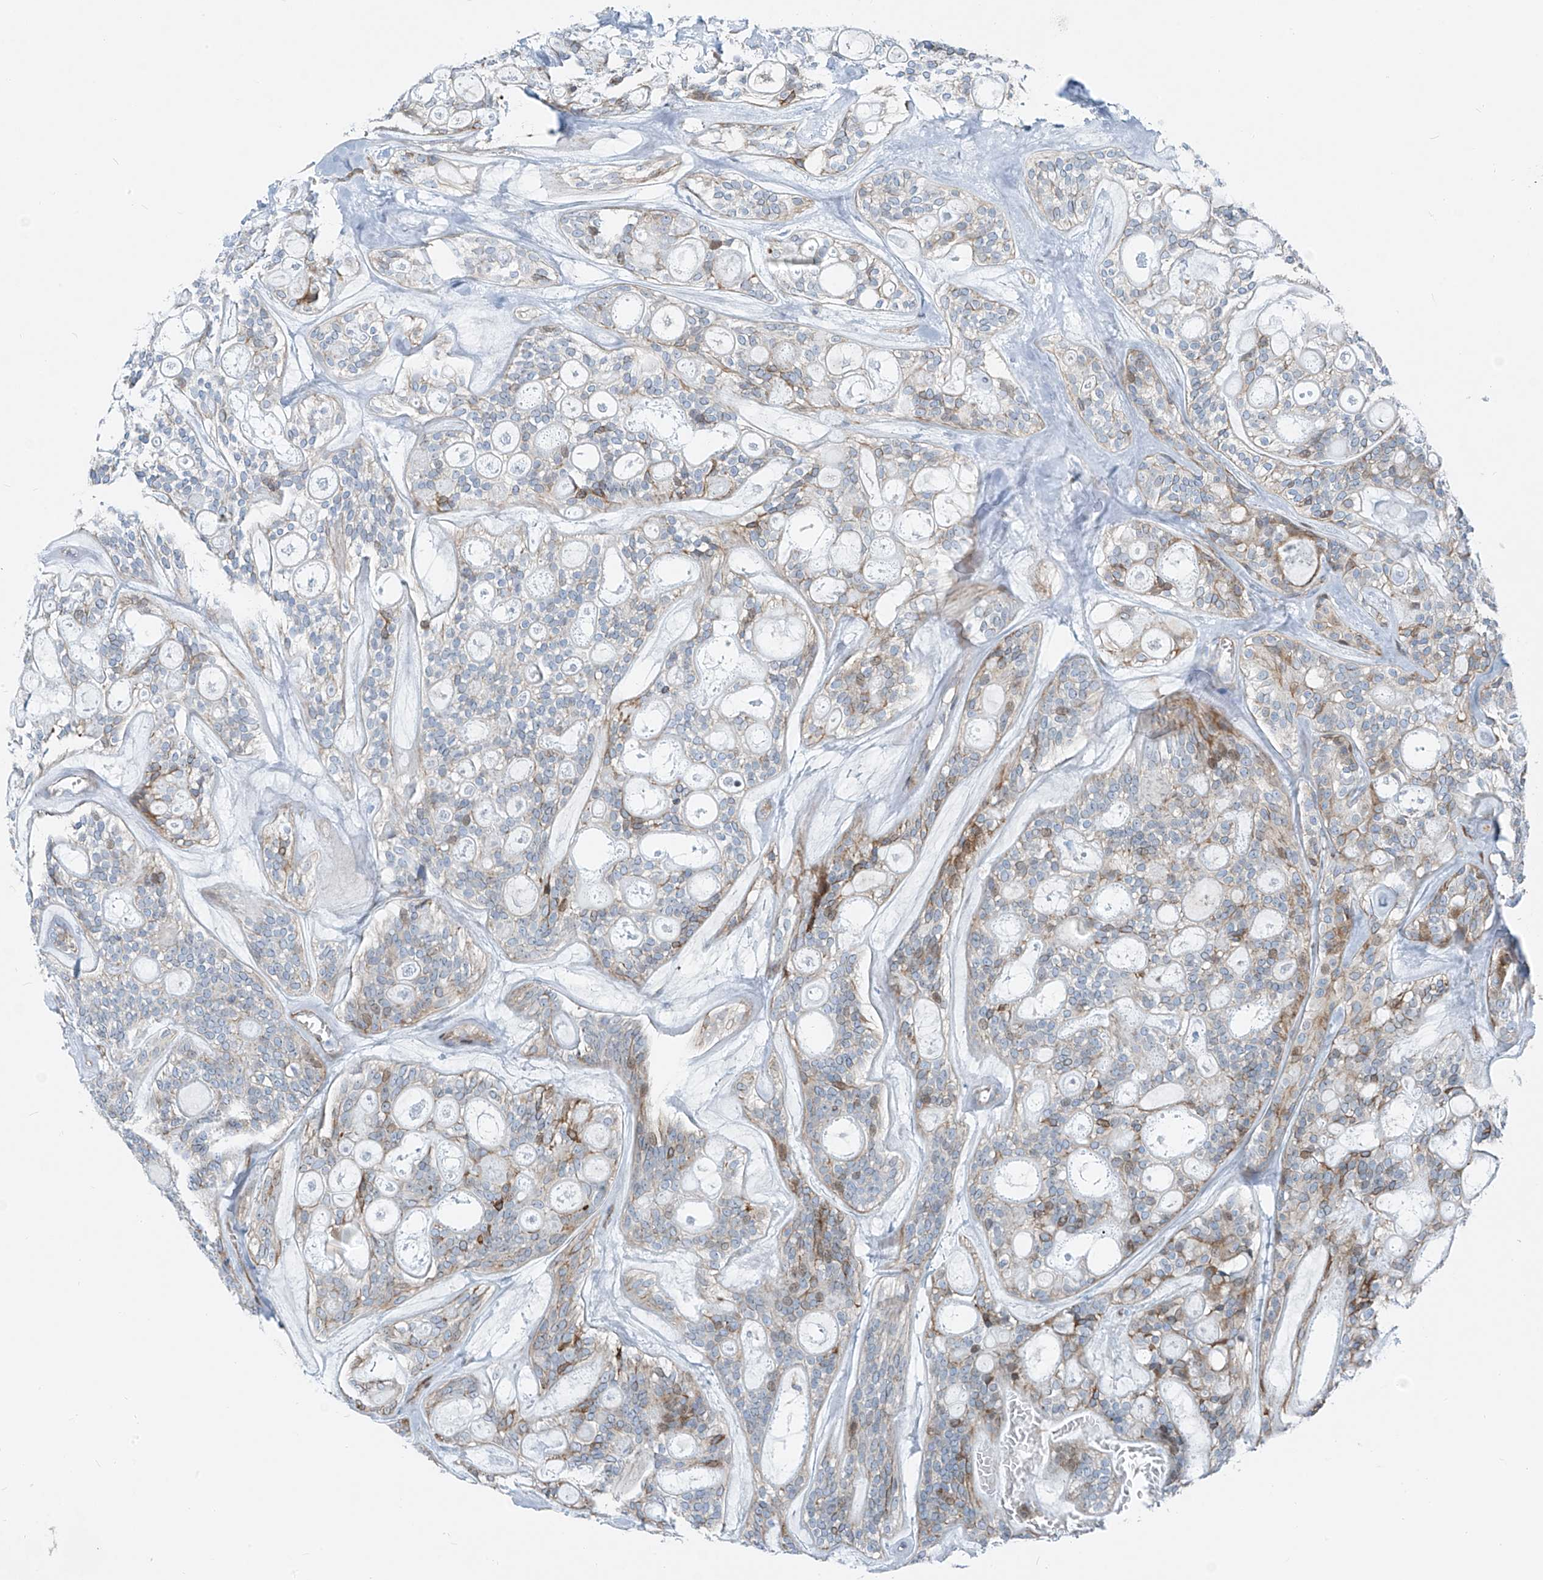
{"staining": {"intensity": "moderate", "quantity": "<25%", "location": "cytoplasmic/membranous"}, "tissue": "head and neck cancer", "cell_type": "Tumor cells", "image_type": "cancer", "snomed": [{"axis": "morphology", "description": "Adenocarcinoma, NOS"}, {"axis": "topography", "description": "Head-Neck"}], "caption": "Adenocarcinoma (head and neck) stained for a protein (brown) exhibits moderate cytoplasmic/membranous positive expression in approximately <25% of tumor cells.", "gene": "HIC2", "patient": {"sex": "male", "age": 66}}